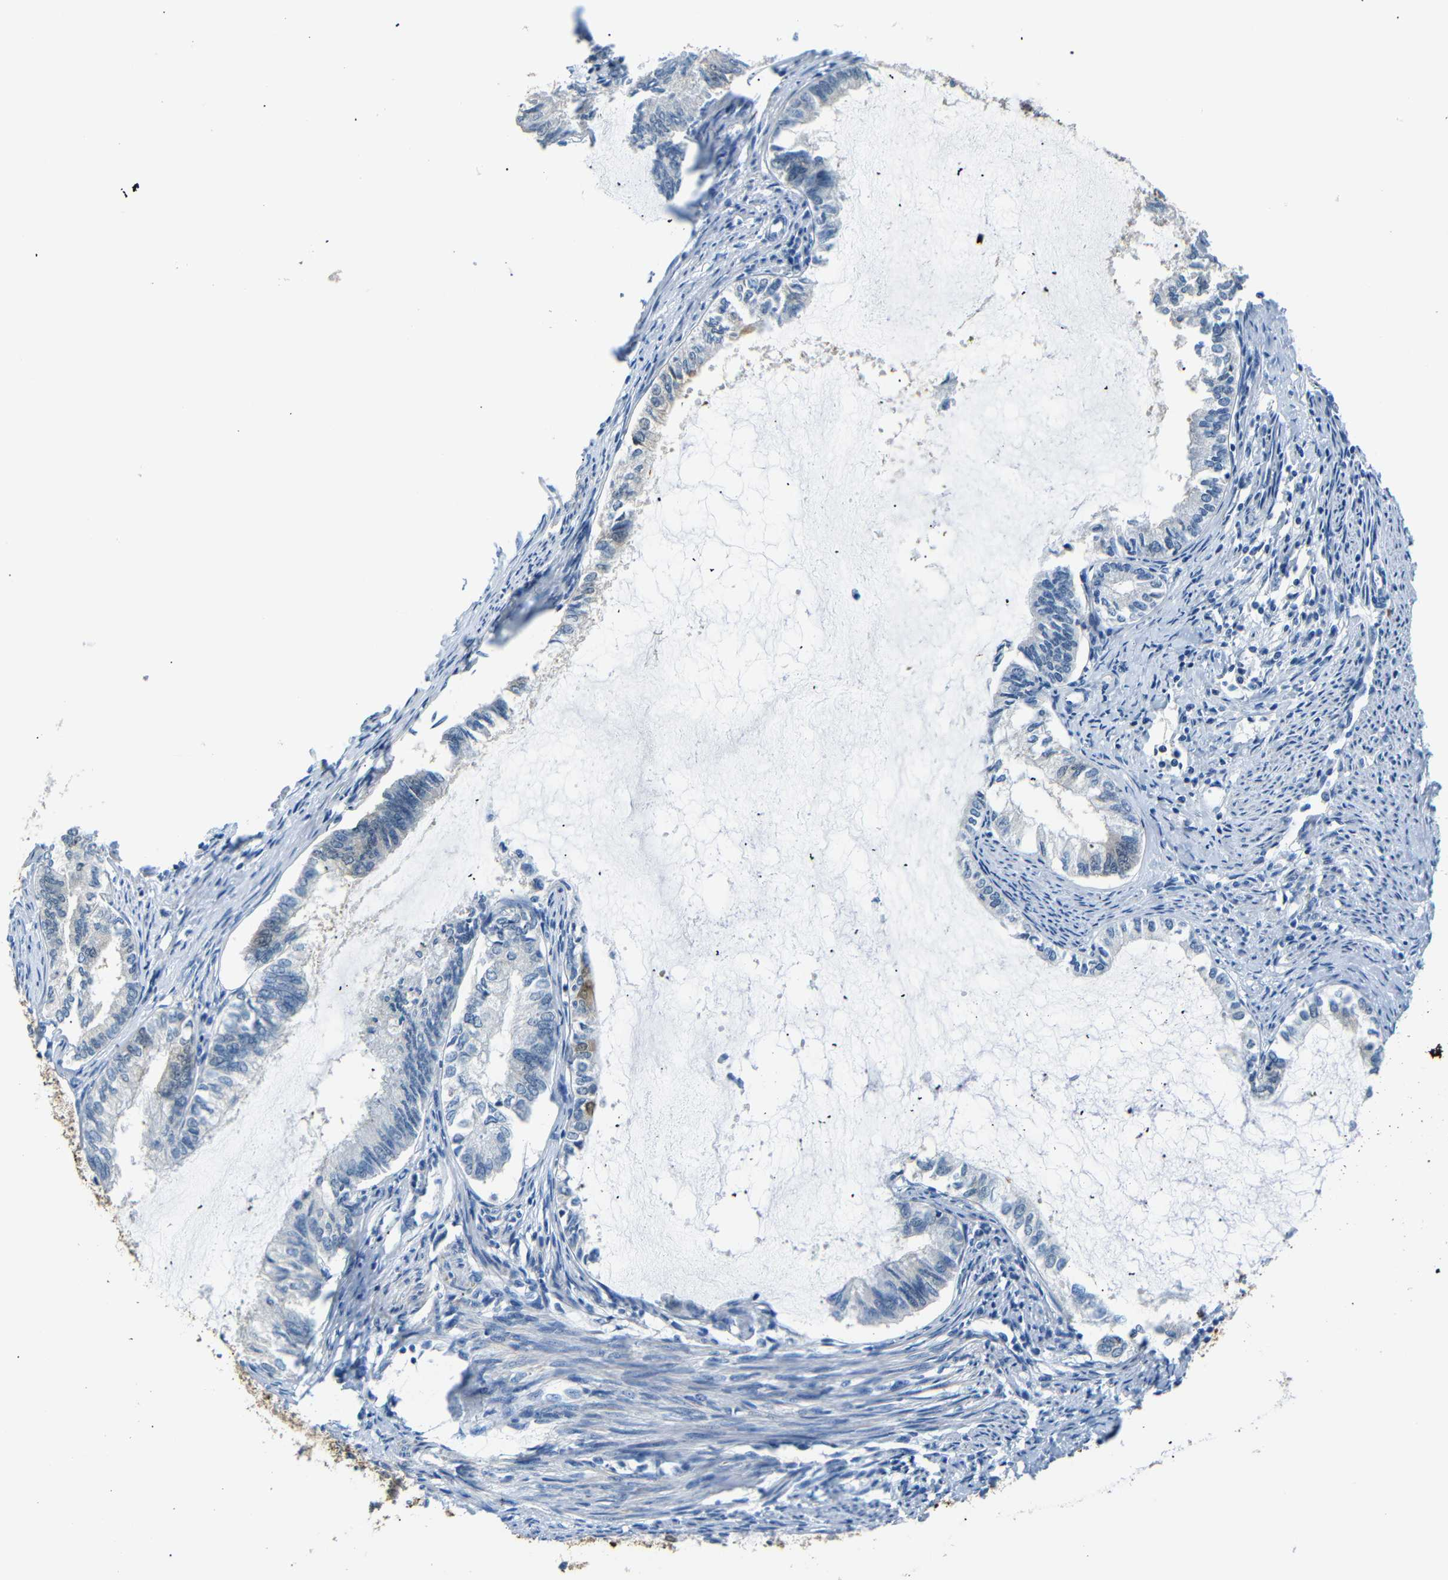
{"staining": {"intensity": "negative", "quantity": "none", "location": "none"}, "tissue": "endometrial cancer", "cell_type": "Tumor cells", "image_type": "cancer", "snomed": [{"axis": "morphology", "description": "Adenocarcinoma, NOS"}, {"axis": "topography", "description": "Endometrium"}], "caption": "Tumor cells show no significant staining in adenocarcinoma (endometrial).", "gene": "SFN", "patient": {"sex": "female", "age": 86}}